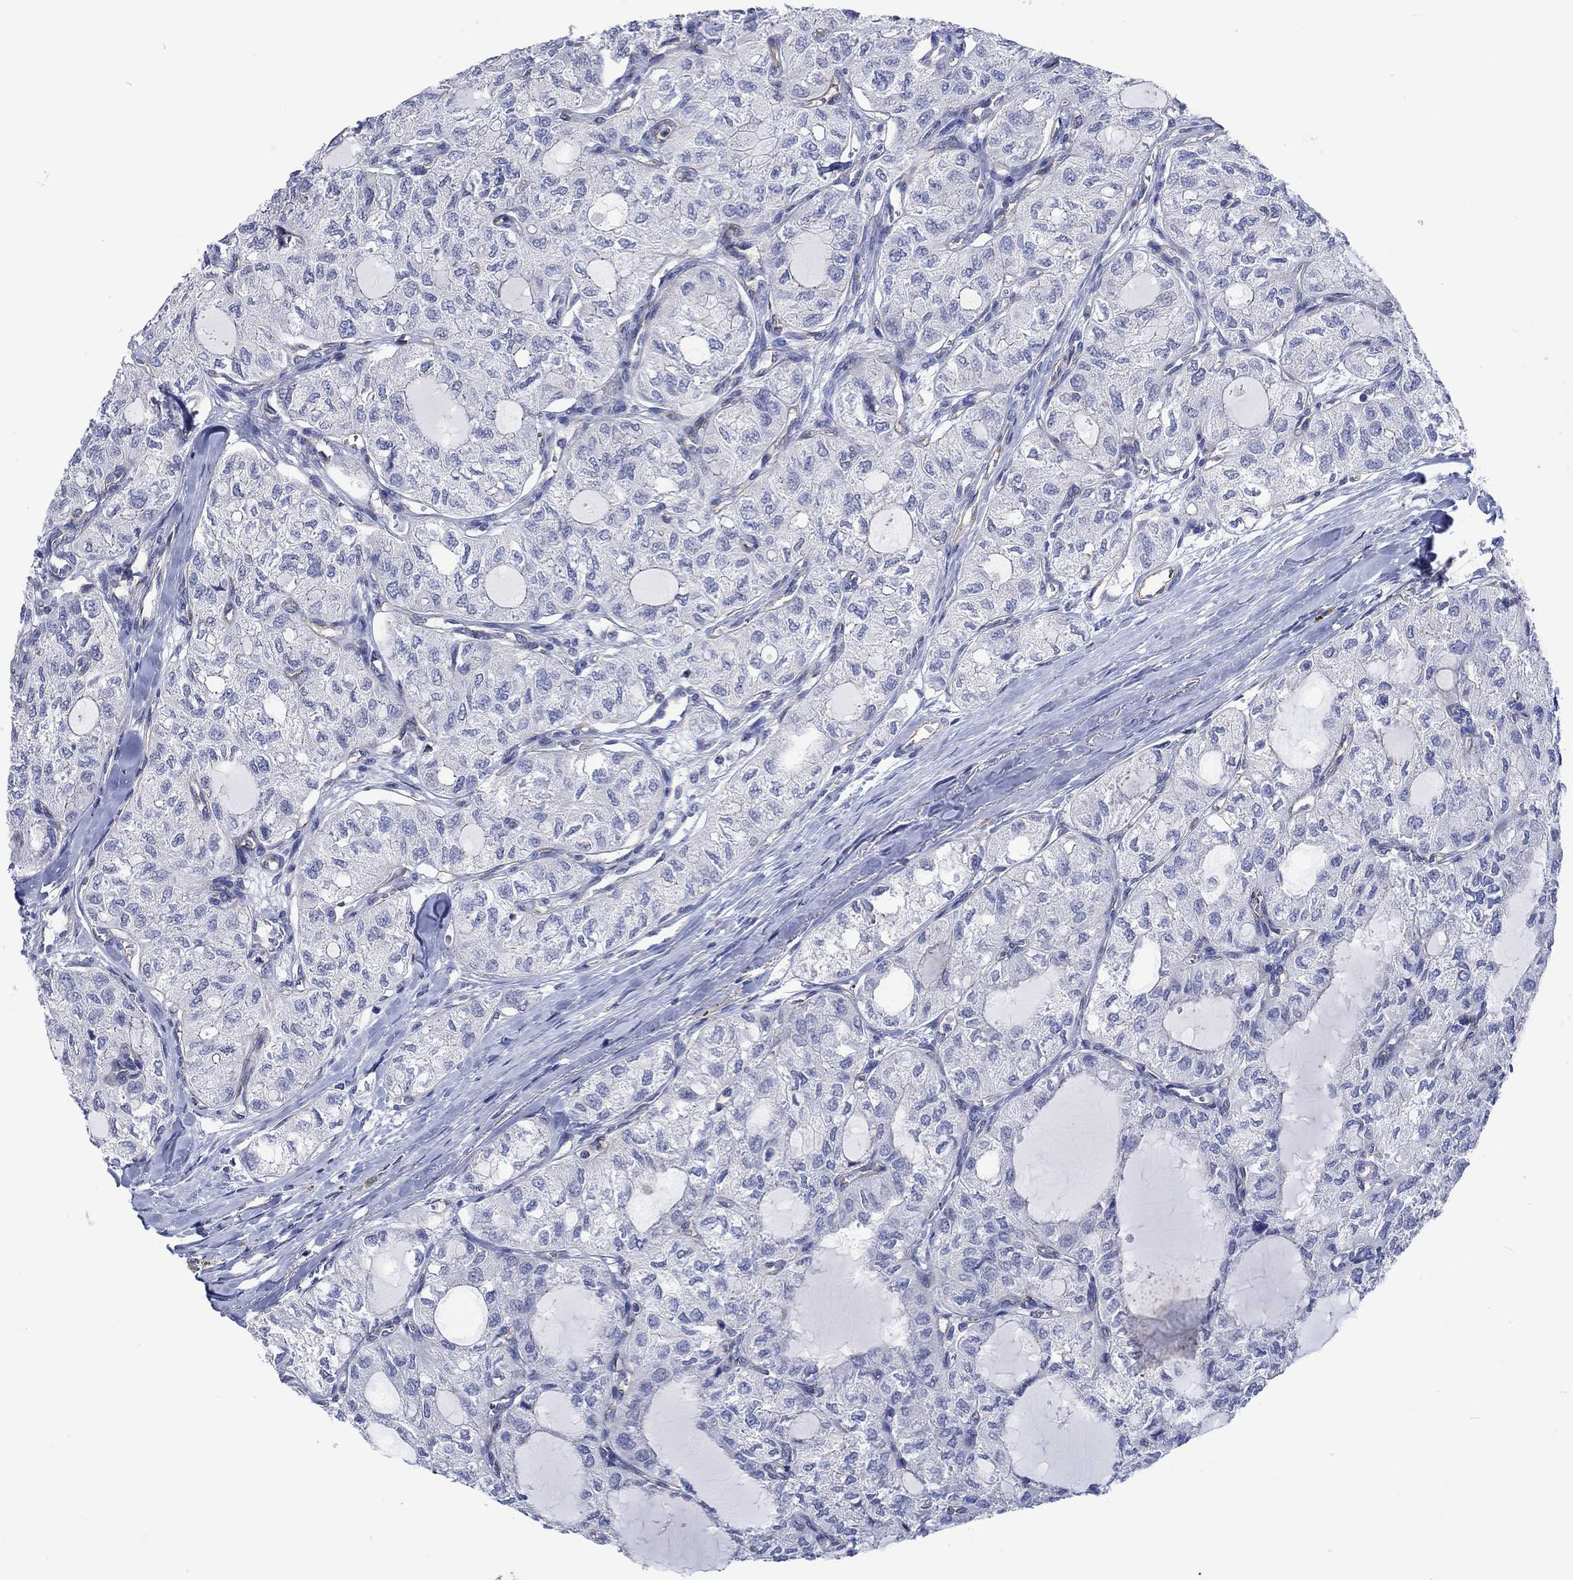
{"staining": {"intensity": "negative", "quantity": "none", "location": "none"}, "tissue": "thyroid cancer", "cell_type": "Tumor cells", "image_type": "cancer", "snomed": [{"axis": "morphology", "description": "Follicular adenoma carcinoma, NOS"}, {"axis": "topography", "description": "Thyroid gland"}], "caption": "An immunohistochemistry (IHC) histopathology image of thyroid follicular adenoma carcinoma is shown. There is no staining in tumor cells of thyroid follicular adenoma carcinoma. (DAB IHC visualized using brightfield microscopy, high magnification).", "gene": "AGRP", "patient": {"sex": "male", "age": 75}}